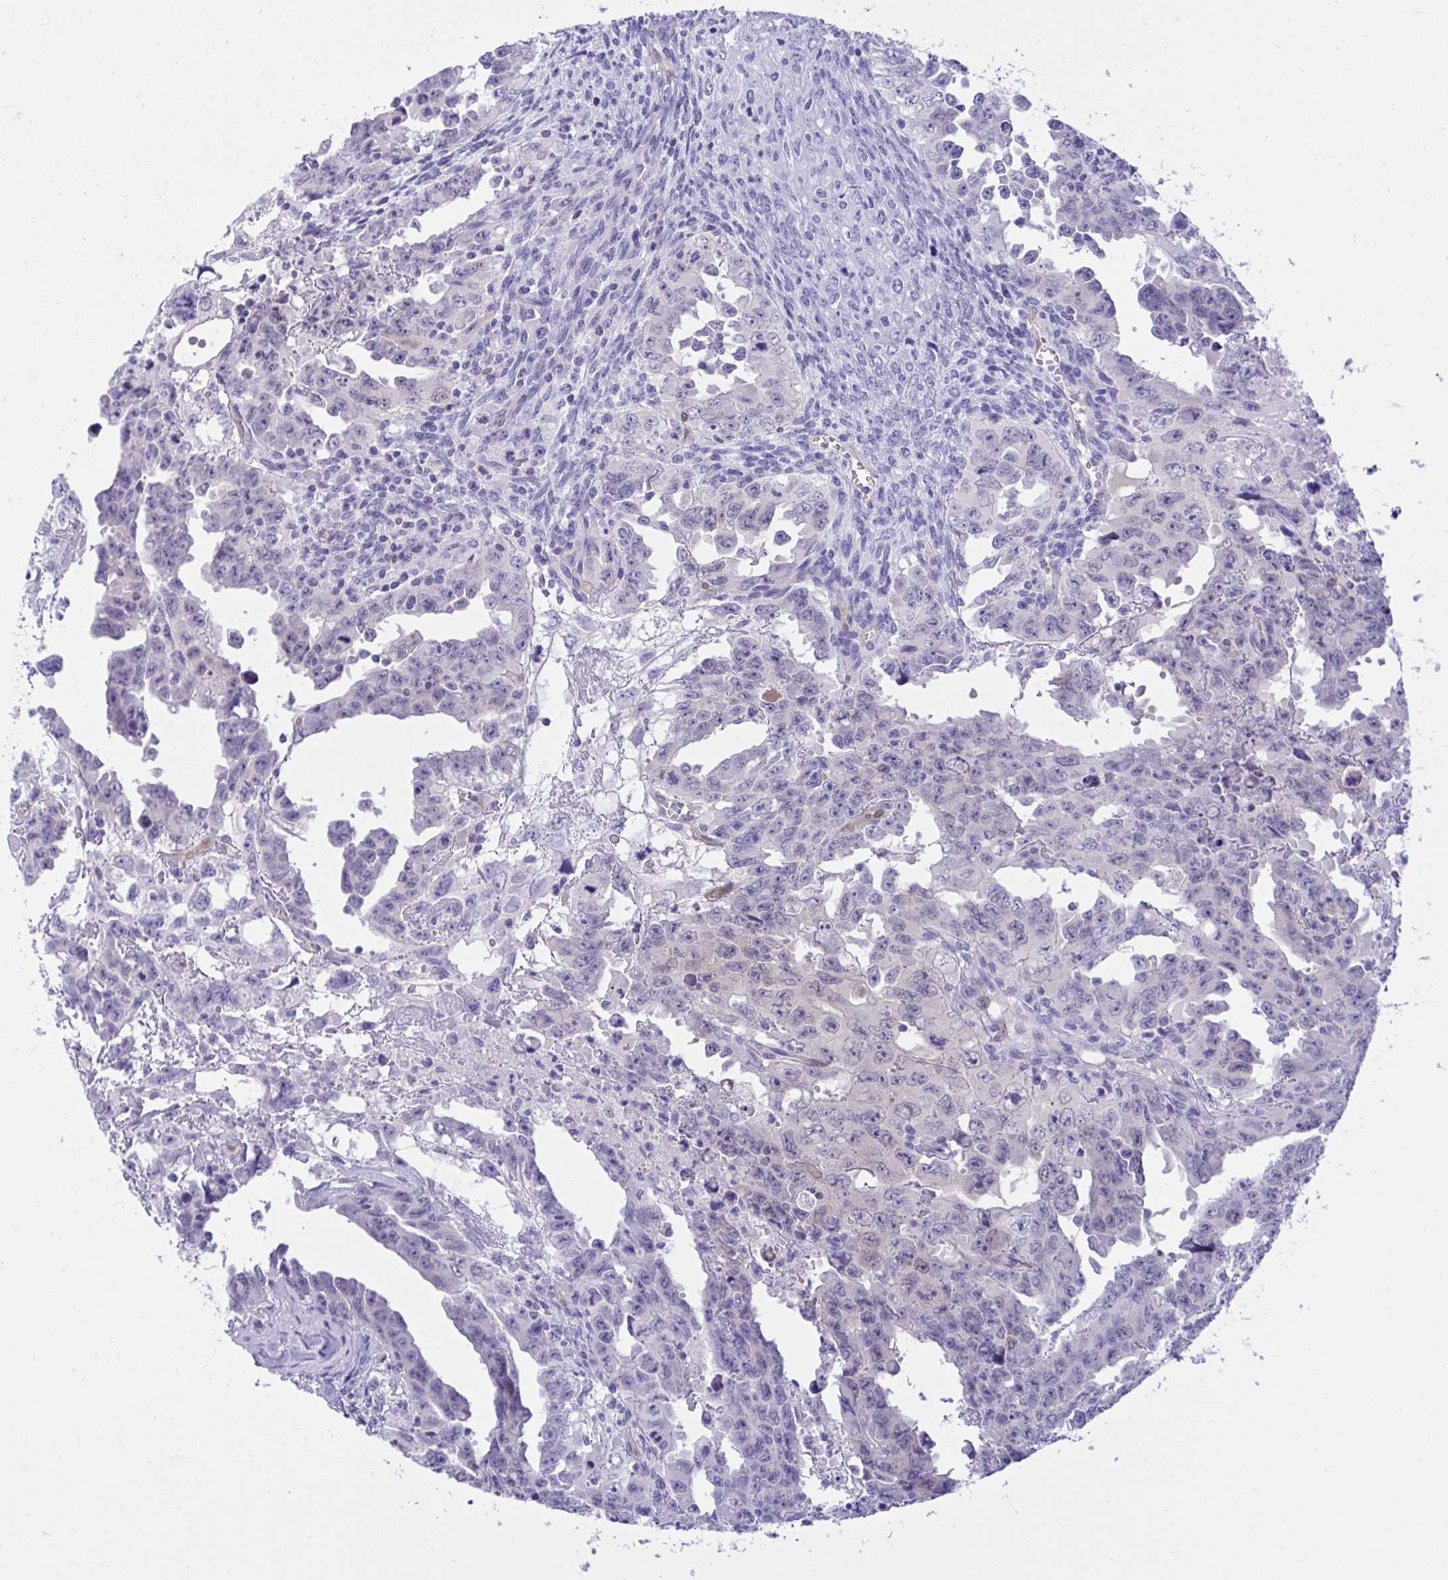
{"staining": {"intensity": "negative", "quantity": "none", "location": "none"}, "tissue": "testis cancer", "cell_type": "Tumor cells", "image_type": "cancer", "snomed": [{"axis": "morphology", "description": "Carcinoma, Embryonal, NOS"}, {"axis": "topography", "description": "Testis"}], "caption": "Immunohistochemistry micrograph of human testis cancer (embryonal carcinoma) stained for a protein (brown), which shows no positivity in tumor cells.", "gene": "PGM2L1", "patient": {"sex": "male", "age": 24}}